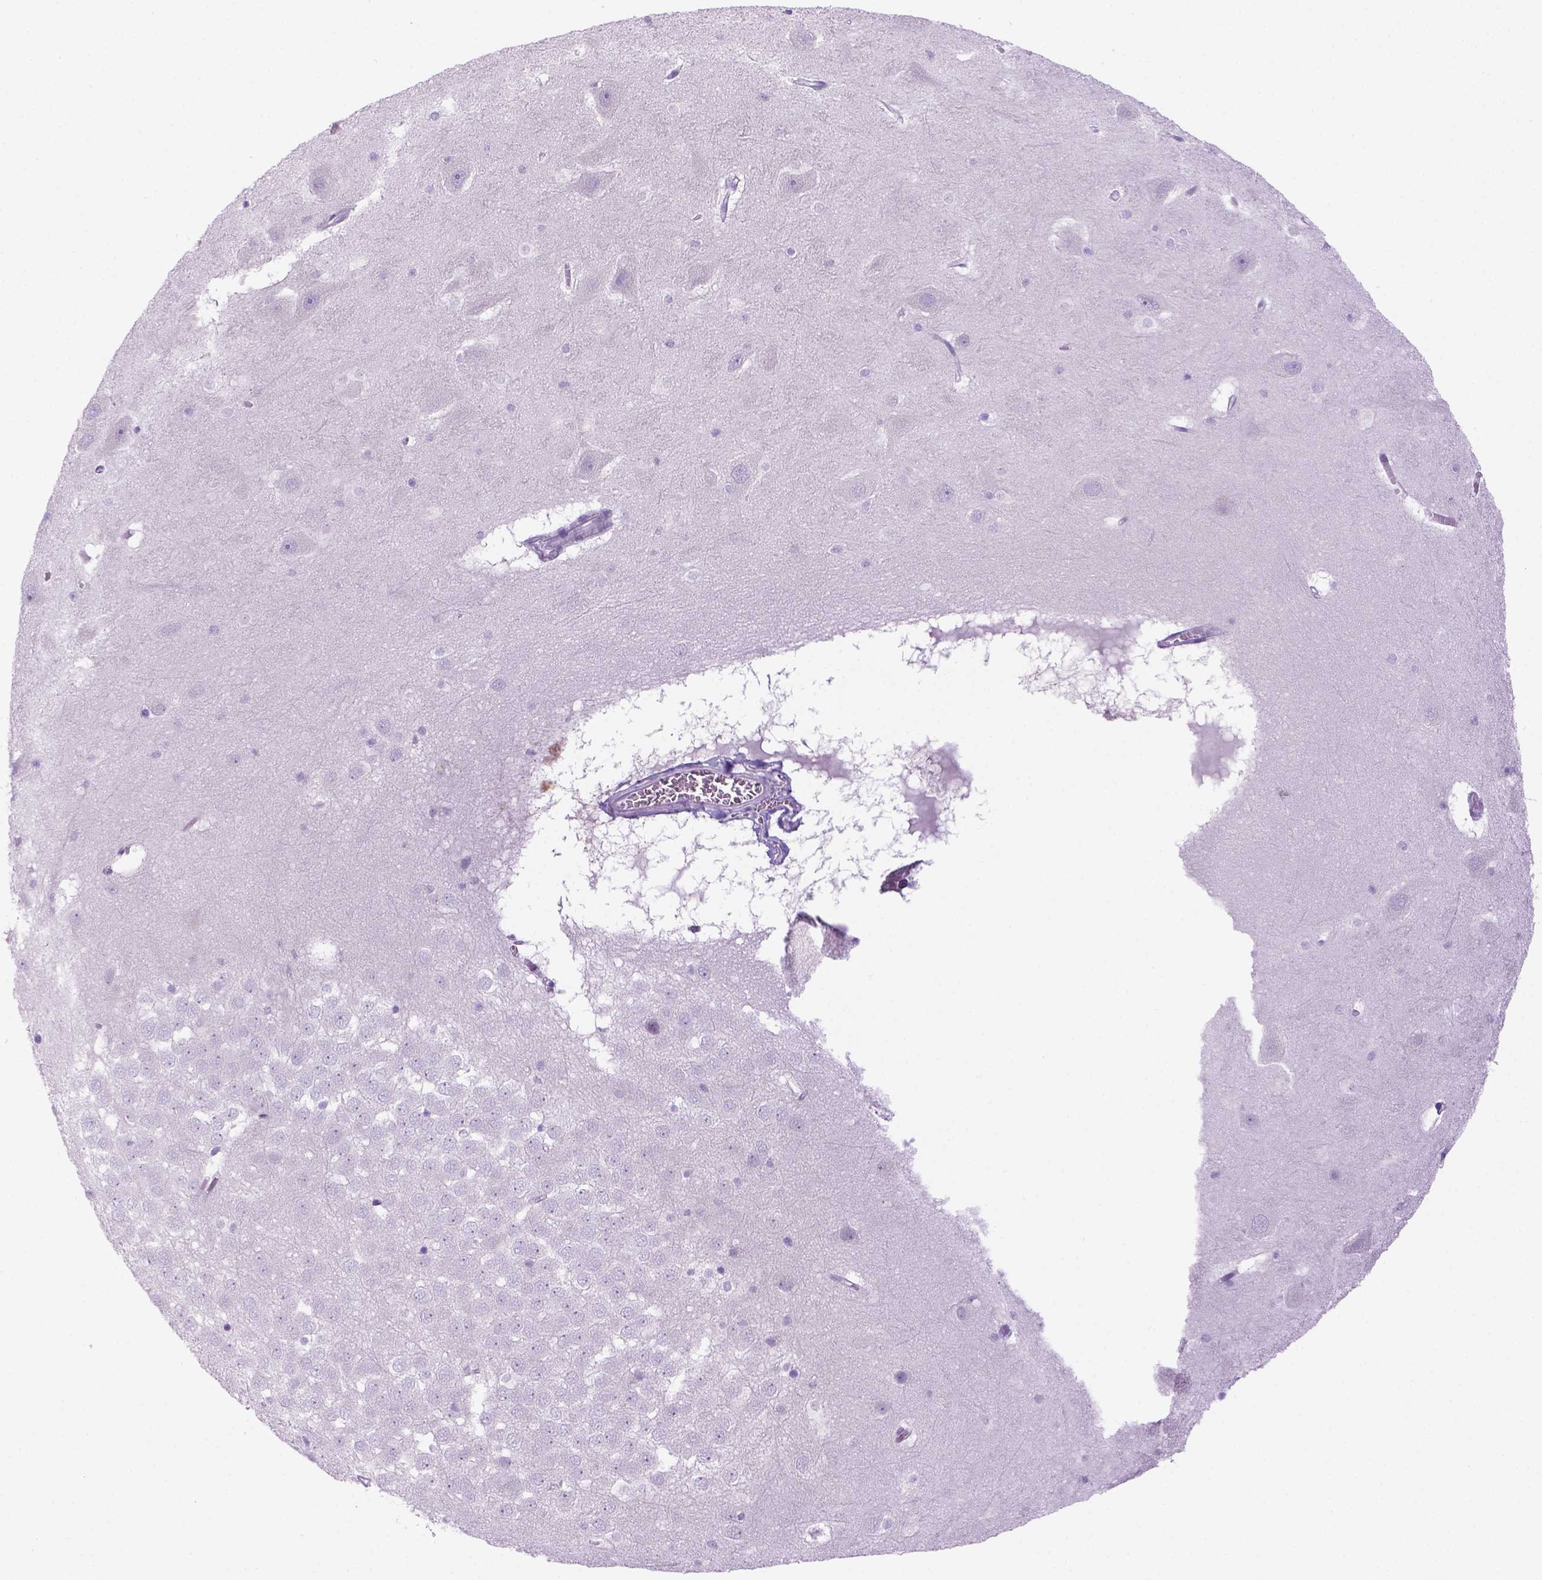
{"staining": {"intensity": "negative", "quantity": "none", "location": "none"}, "tissue": "hippocampus", "cell_type": "Glial cells", "image_type": "normal", "snomed": [{"axis": "morphology", "description": "Normal tissue, NOS"}, {"axis": "topography", "description": "Hippocampus"}], "caption": "This is an IHC micrograph of unremarkable human hippocampus. There is no positivity in glial cells.", "gene": "DNAH11", "patient": {"sex": "male", "age": 45}}